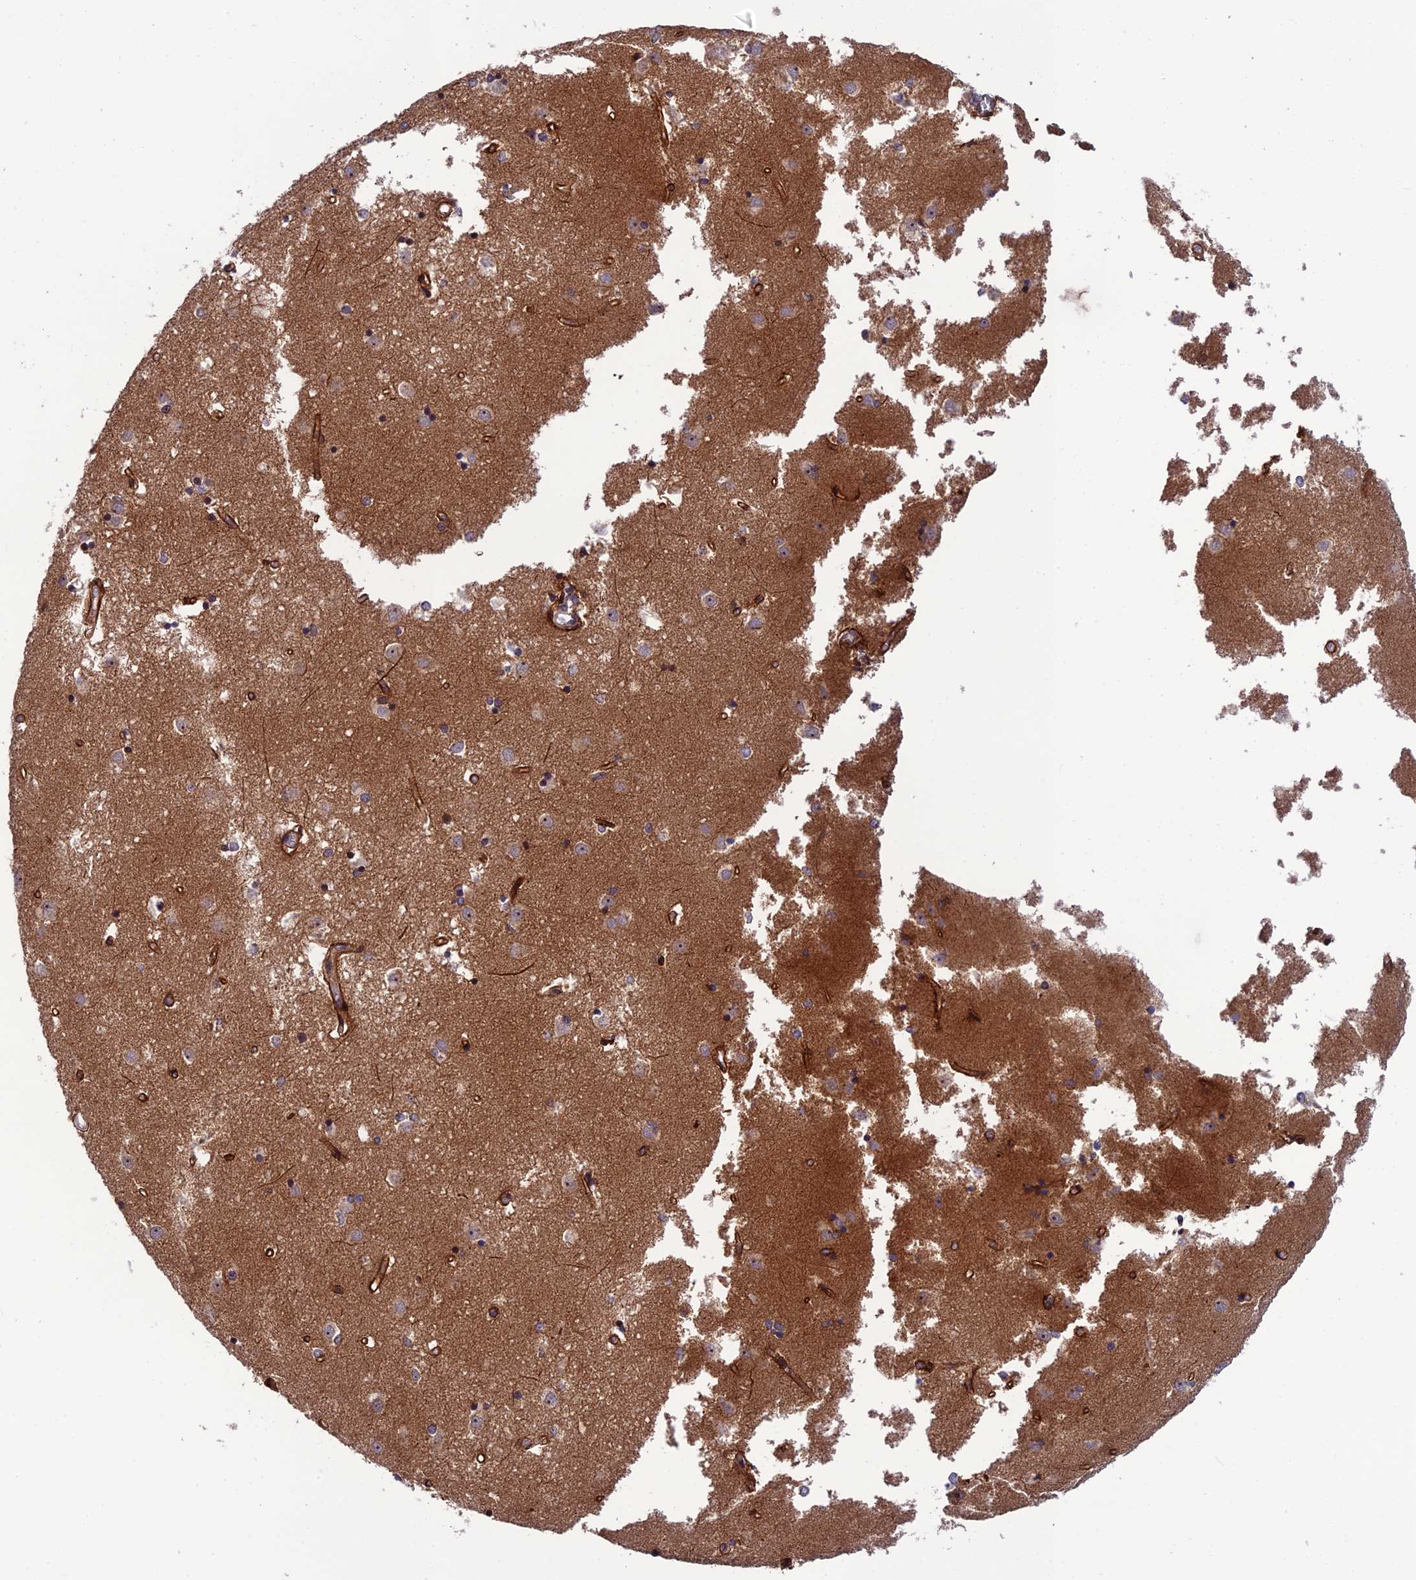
{"staining": {"intensity": "moderate", "quantity": "<25%", "location": "cytoplasmic/membranous,nuclear"}, "tissue": "caudate", "cell_type": "Glial cells", "image_type": "normal", "snomed": [{"axis": "morphology", "description": "Normal tissue, NOS"}, {"axis": "topography", "description": "Lateral ventricle wall"}], "caption": "High-magnification brightfield microscopy of unremarkable caudate stained with DAB (brown) and counterstained with hematoxylin (blue). glial cells exhibit moderate cytoplasmic/membranous,nuclear positivity is identified in approximately<25% of cells.", "gene": "SMIM7", "patient": {"sex": "male", "age": 45}}